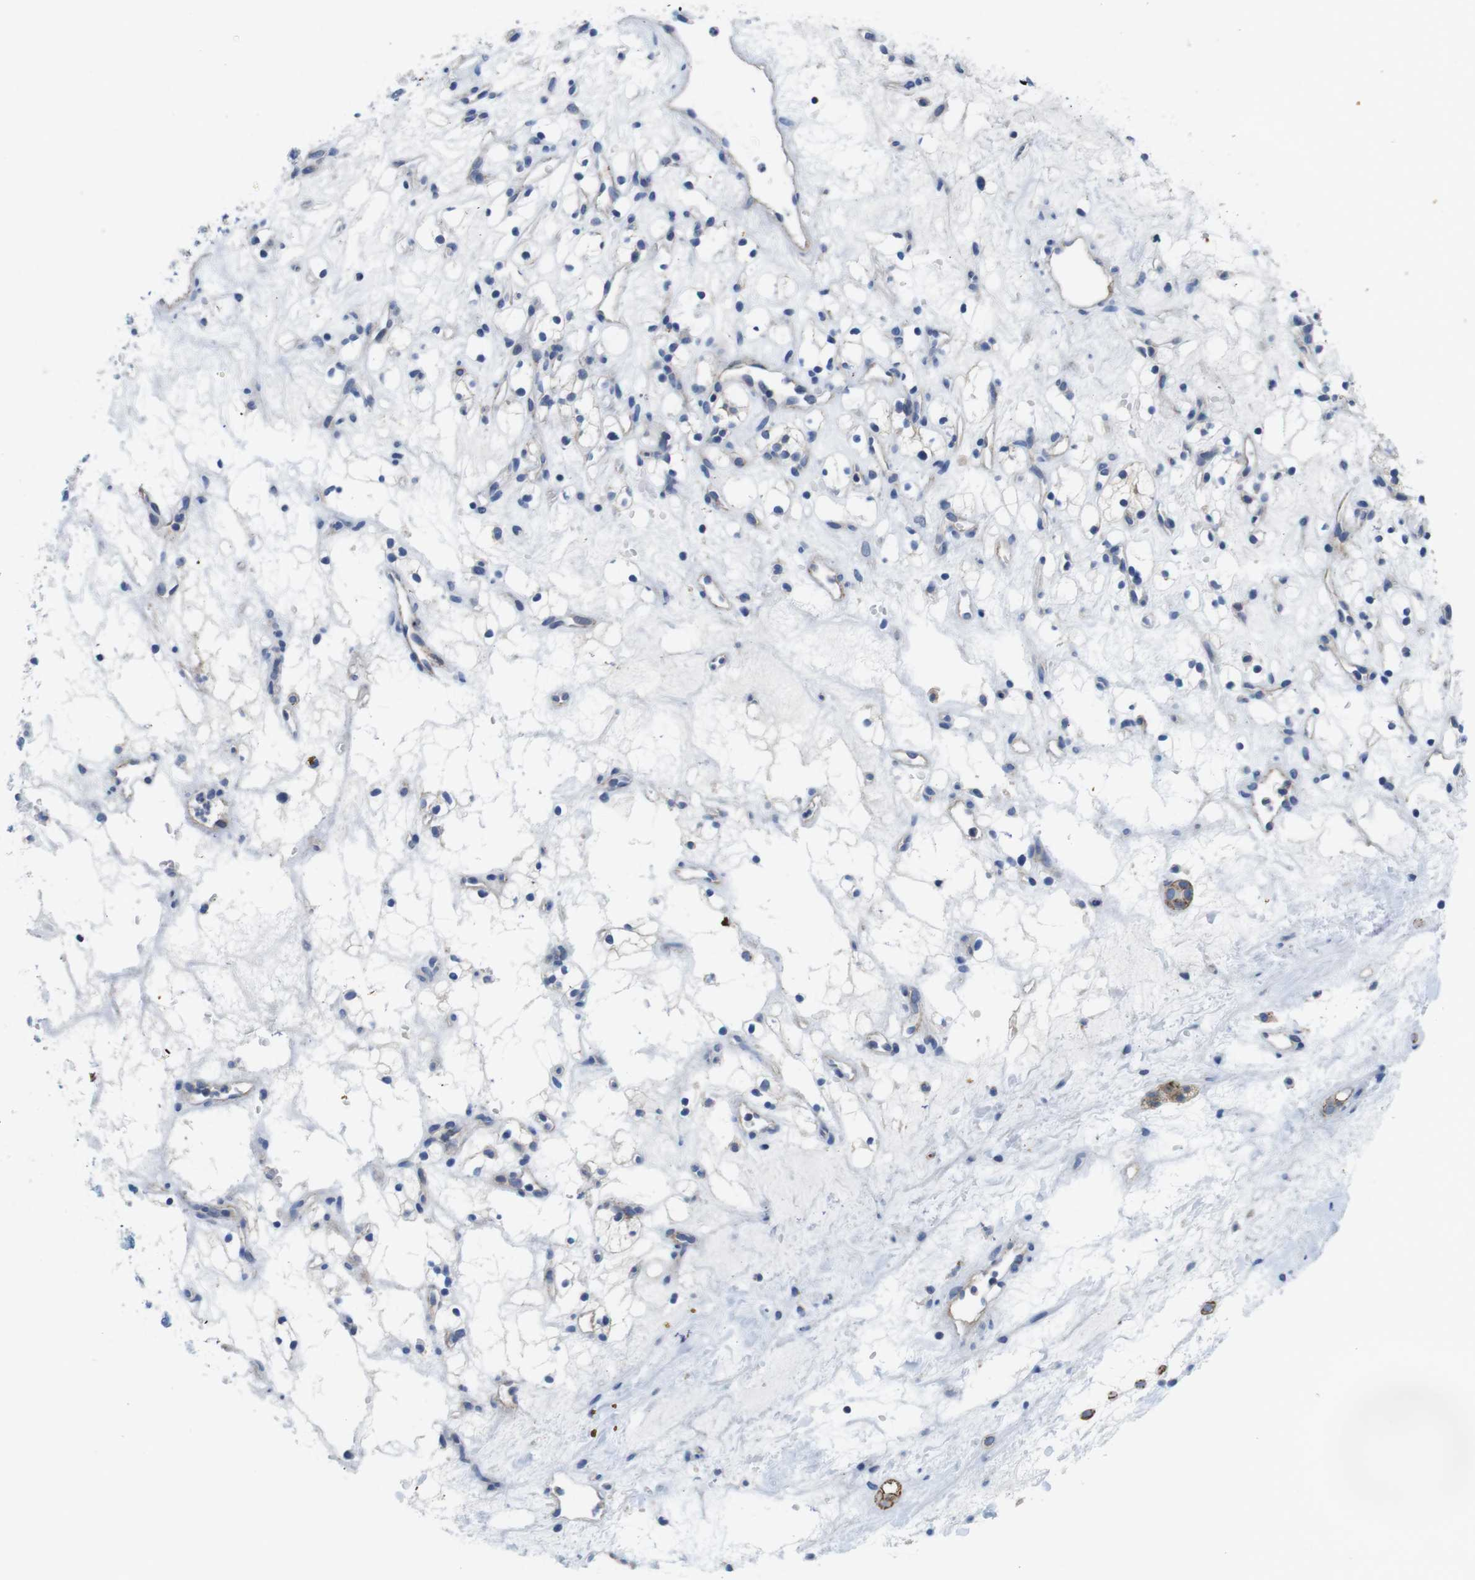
{"staining": {"intensity": "negative", "quantity": "none", "location": "none"}, "tissue": "renal cancer", "cell_type": "Tumor cells", "image_type": "cancer", "snomed": [{"axis": "morphology", "description": "Adenocarcinoma, NOS"}, {"axis": "topography", "description": "Kidney"}], "caption": "The photomicrograph displays no significant expression in tumor cells of renal cancer.", "gene": "SCRIB", "patient": {"sex": "female", "age": 60}}